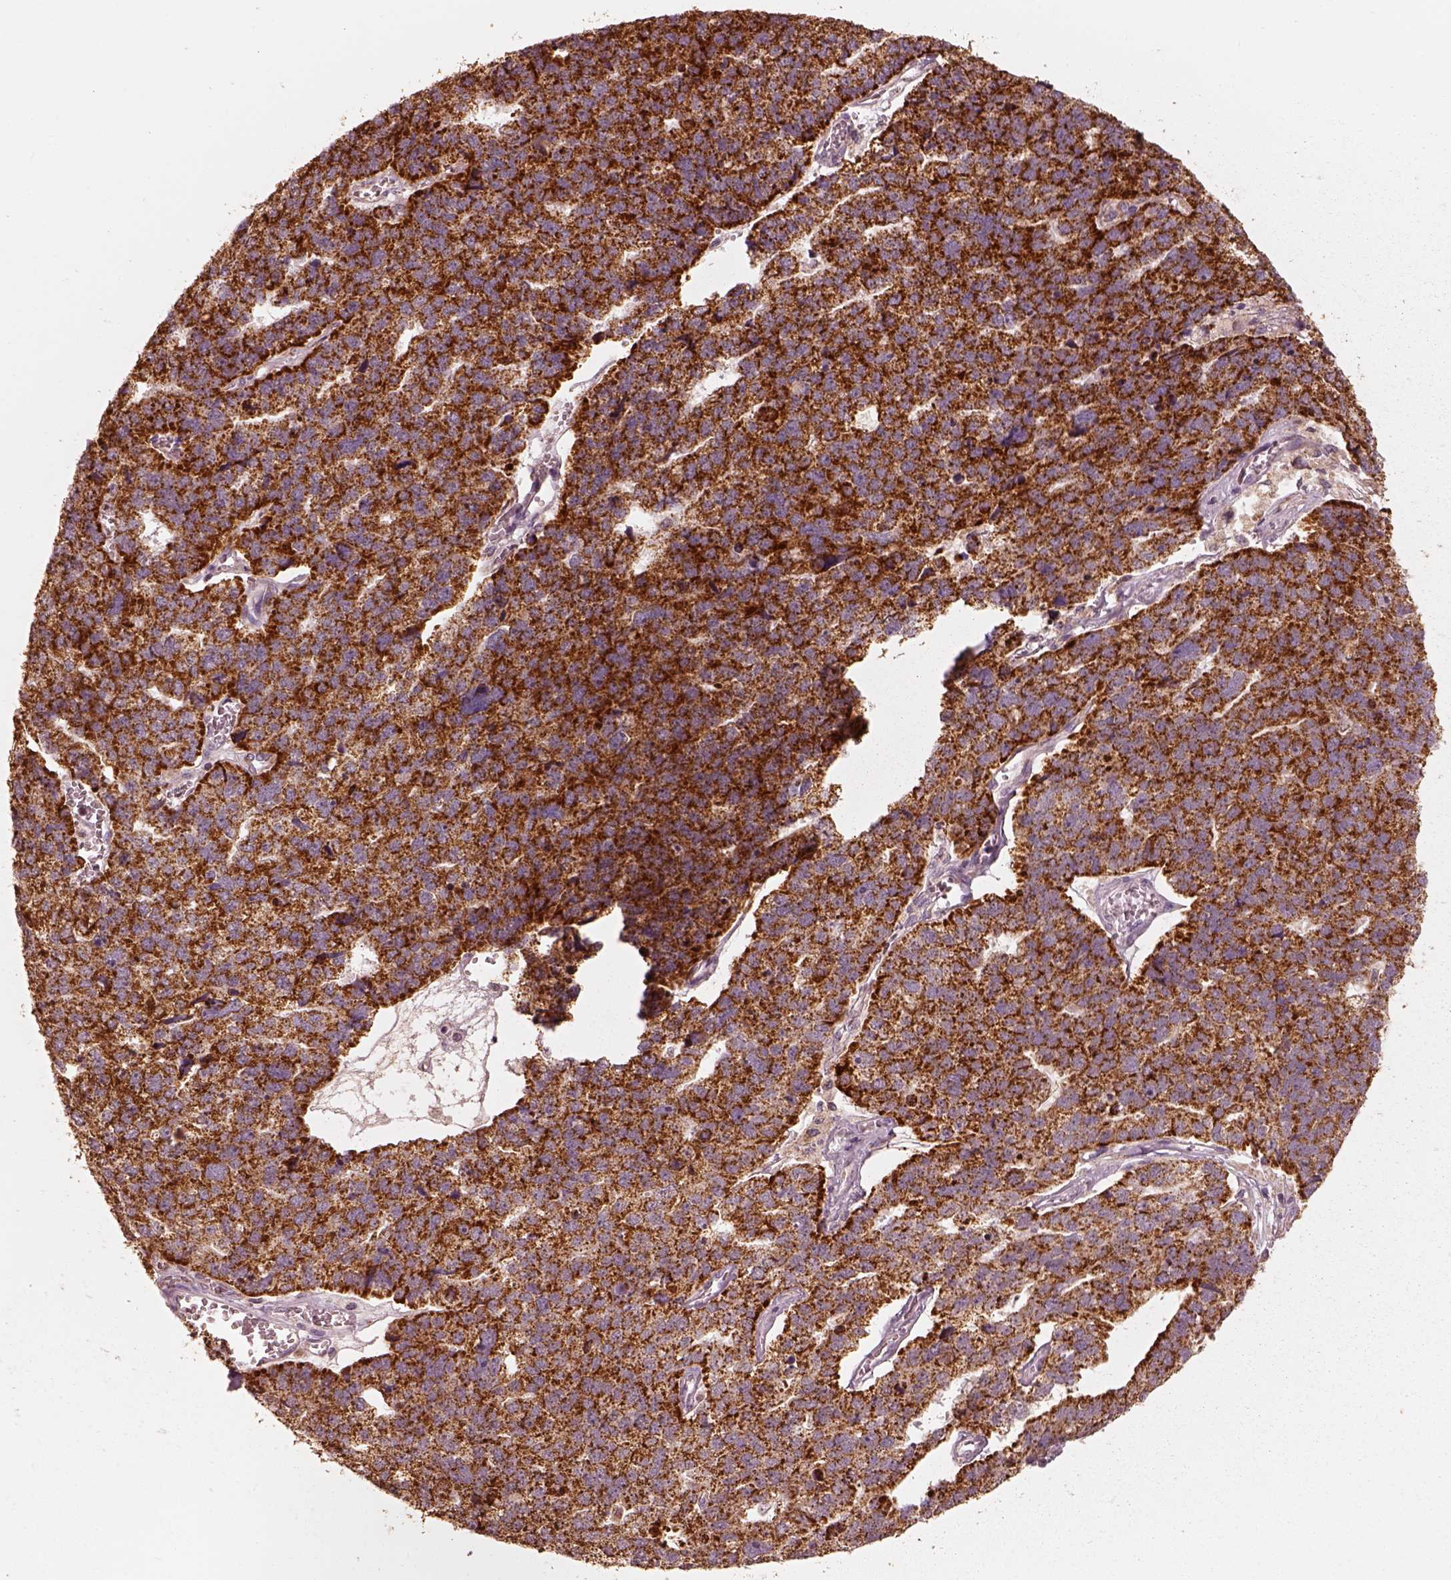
{"staining": {"intensity": "strong", "quantity": ">75%", "location": "cytoplasmic/membranous"}, "tissue": "stomach cancer", "cell_type": "Tumor cells", "image_type": "cancer", "snomed": [{"axis": "morphology", "description": "Adenocarcinoma, NOS"}, {"axis": "topography", "description": "Stomach"}], "caption": "Tumor cells demonstrate high levels of strong cytoplasmic/membranous expression in approximately >75% of cells in stomach adenocarcinoma. The staining was performed using DAB (3,3'-diaminobenzidine) to visualize the protein expression in brown, while the nuclei were stained in blue with hematoxylin (Magnification: 20x).", "gene": "ENTPD6", "patient": {"sex": "male", "age": 69}}